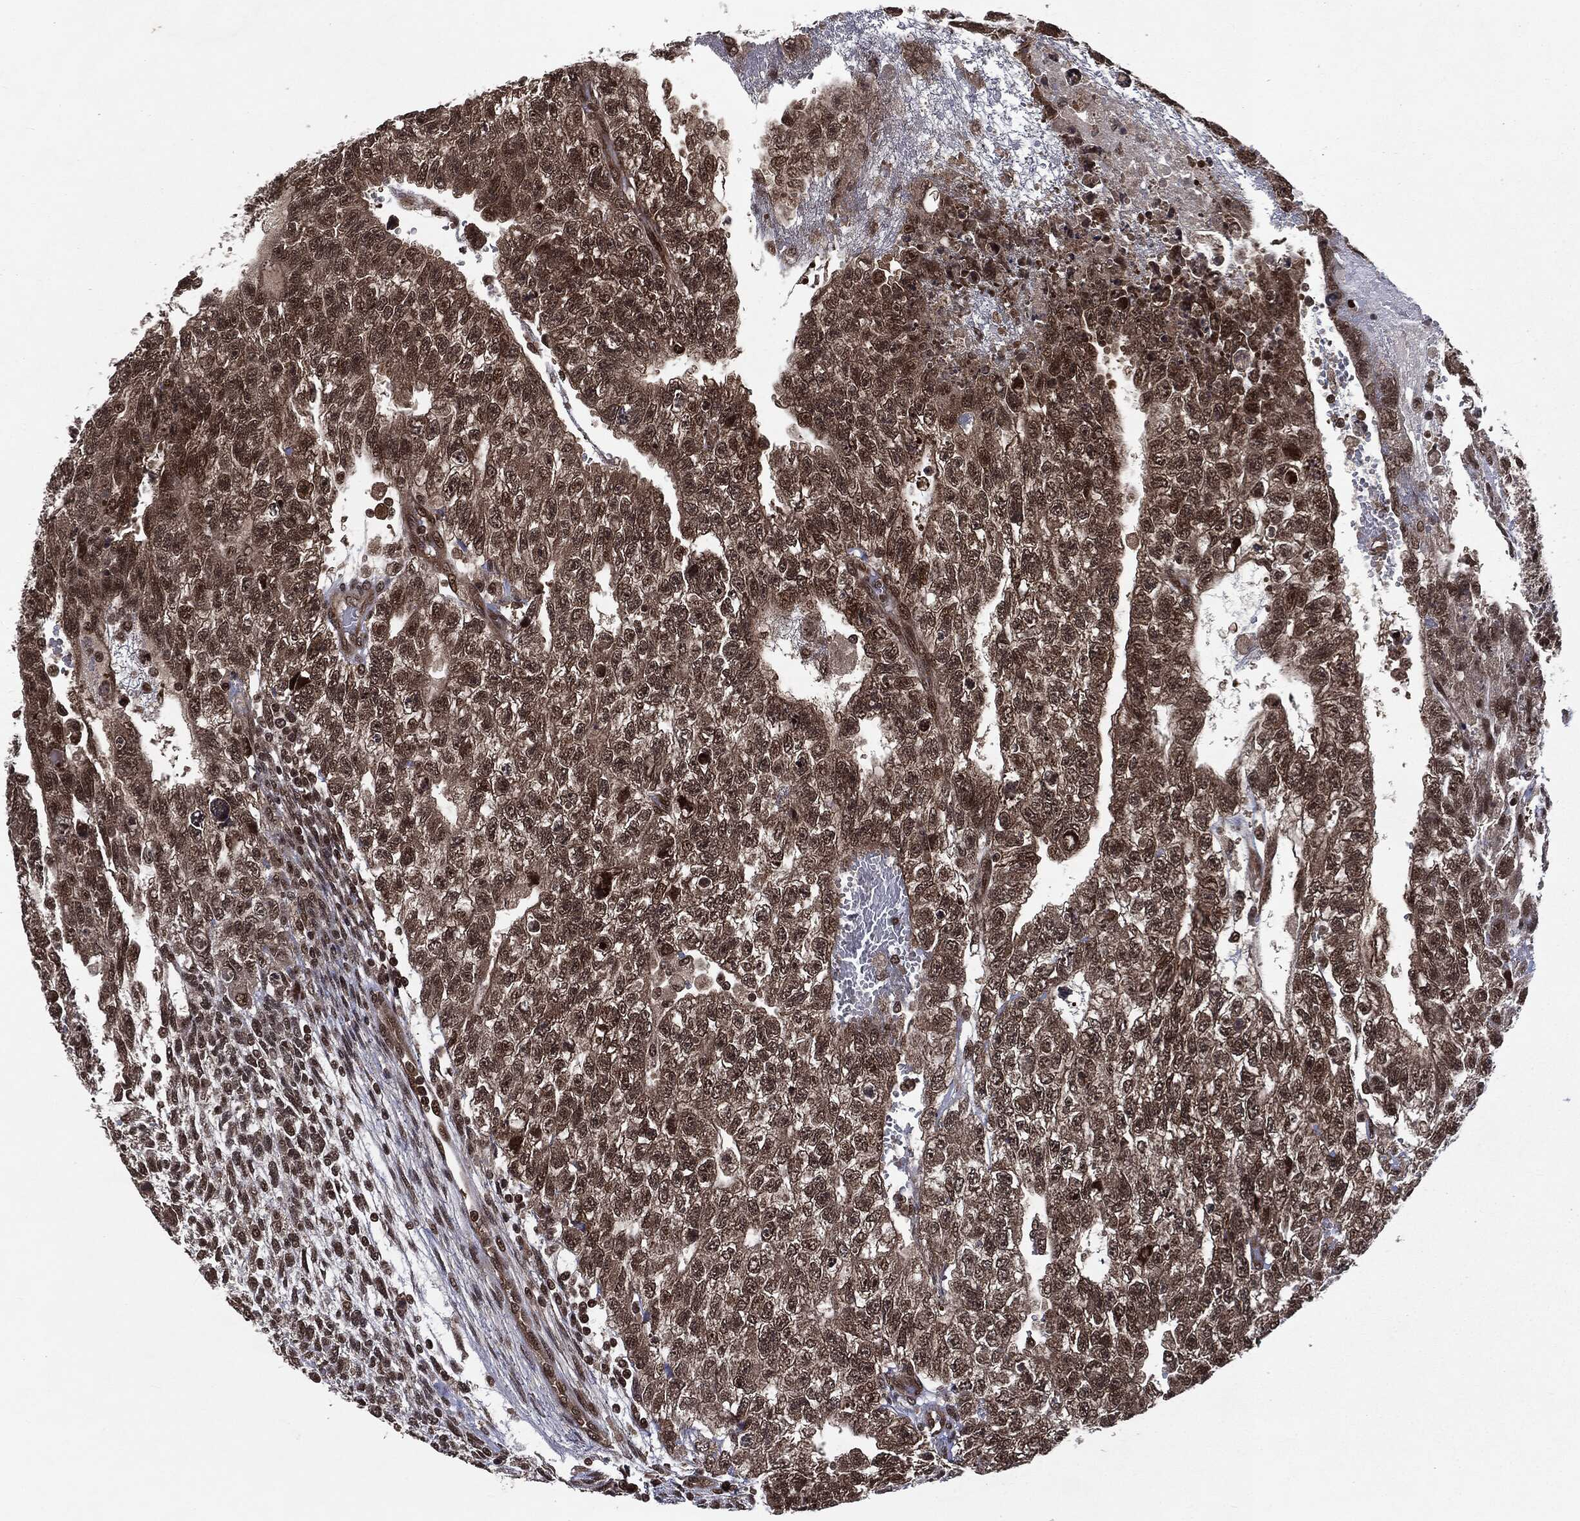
{"staining": {"intensity": "moderate", "quantity": "25%-75%", "location": "cytoplasmic/membranous,nuclear"}, "tissue": "testis cancer", "cell_type": "Tumor cells", "image_type": "cancer", "snomed": [{"axis": "morphology", "description": "Carcinoma, Embryonal, NOS"}, {"axis": "topography", "description": "Testis"}], "caption": "Embryonal carcinoma (testis) stained with a protein marker reveals moderate staining in tumor cells.", "gene": "STAU2", "patient": {"sex": "male", "age": 26}}